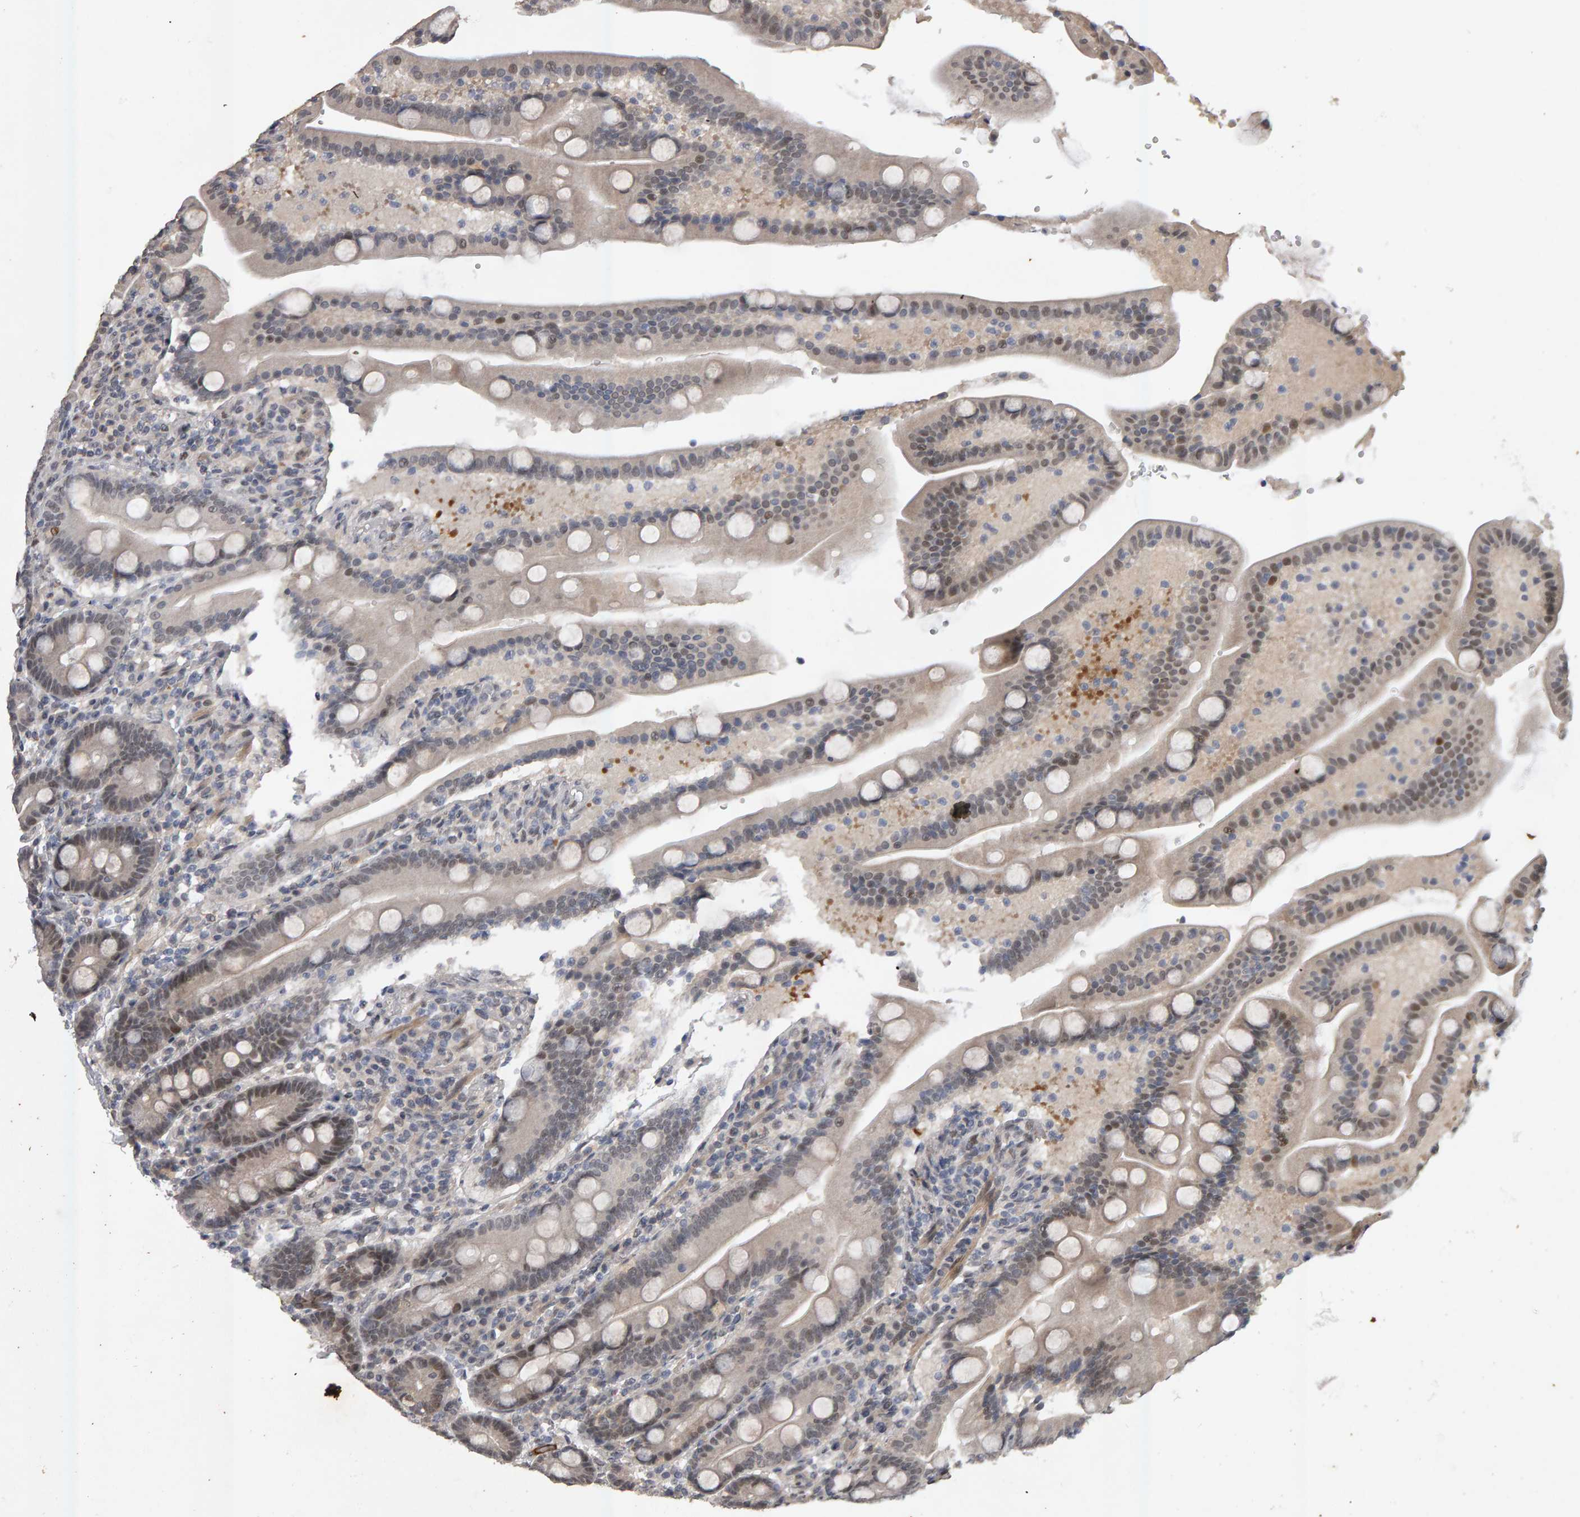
{"staining": {"intensity": "weak", "quantity": "25%-75%", "location": "cytoplasmic/membranous,nuclear"}, "tissue": "duodenum", "cell_type": "Glandular cells", "image_type": "normal", "snomed": [{"axis": "morphology", "description": "Normal tissue, NOS"}, {"axis": "topography", "description": "Duodenum"}], "caption": "Glandular cells demonstrate low levels of weak cytoplasmic/membranous,nuclear staining in approximately 25%-75% of cells in unremarkable human duodenum. Immunohistochemistry (ihc) stains the protein in brown and the nuclei are stained blue.", "gene": "IPO8", "patient": {"sex": "male", "age": 54}}